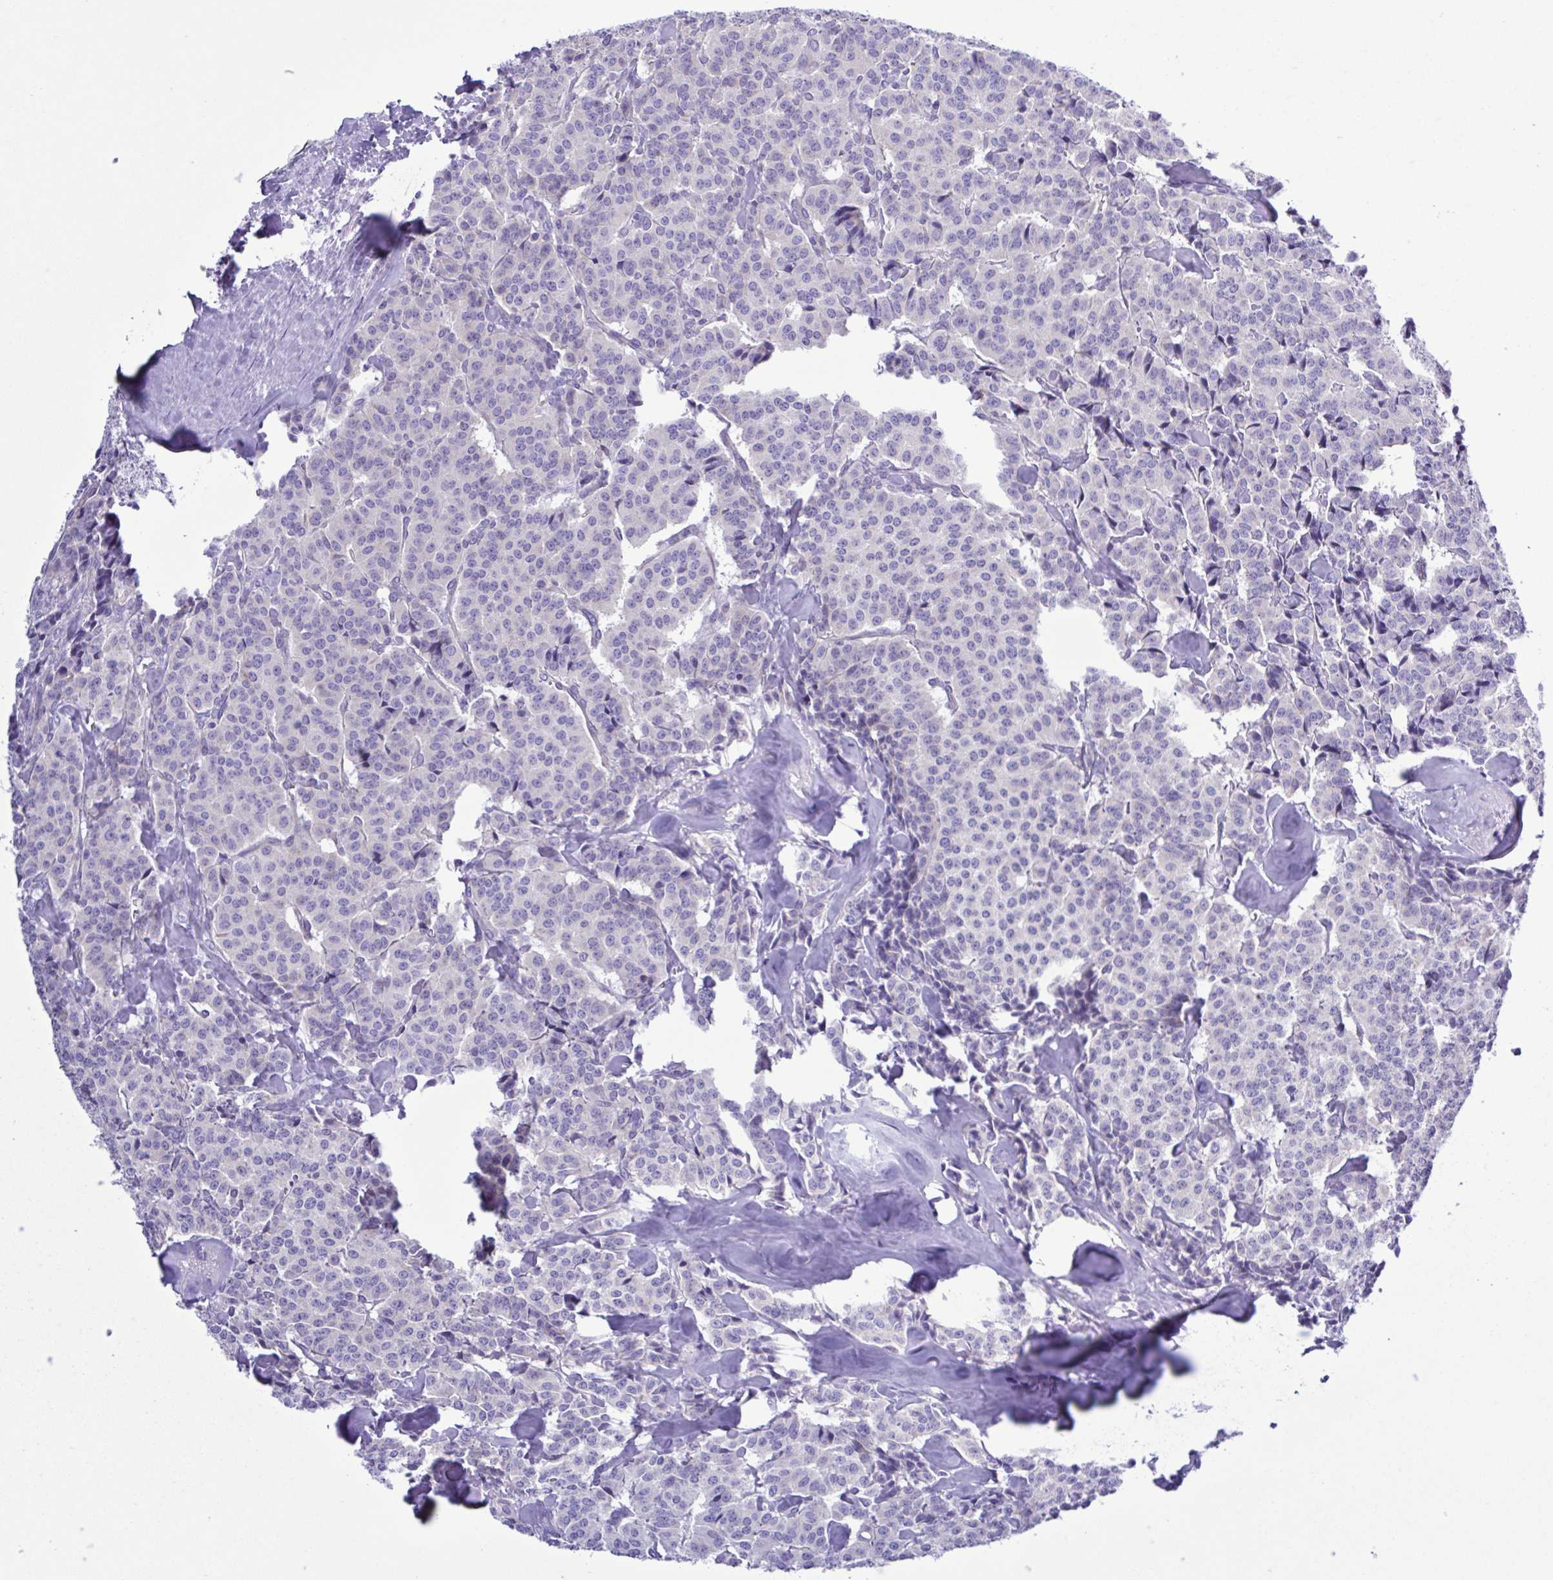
{"staining": {"intensity": "negative", "quantity": "none", "location": "none"}, "tissue": "carcinoid", "cell_type": "Tumor cells", "image_type": "cancer", "snomed": [{"axis": "morphology", "description": "Normal tissue, NOS"}, {"axis": "morphology", "description": "Carcinoid, malignant, NOS"}, {"axis": "topography", "description": "Lung"}], "caption": "A photomicrograph of human carcinoid is negative for staining in tumor cells.", "gene": "CYP11A1", "patient": {"sex": "female", "age": 46}}